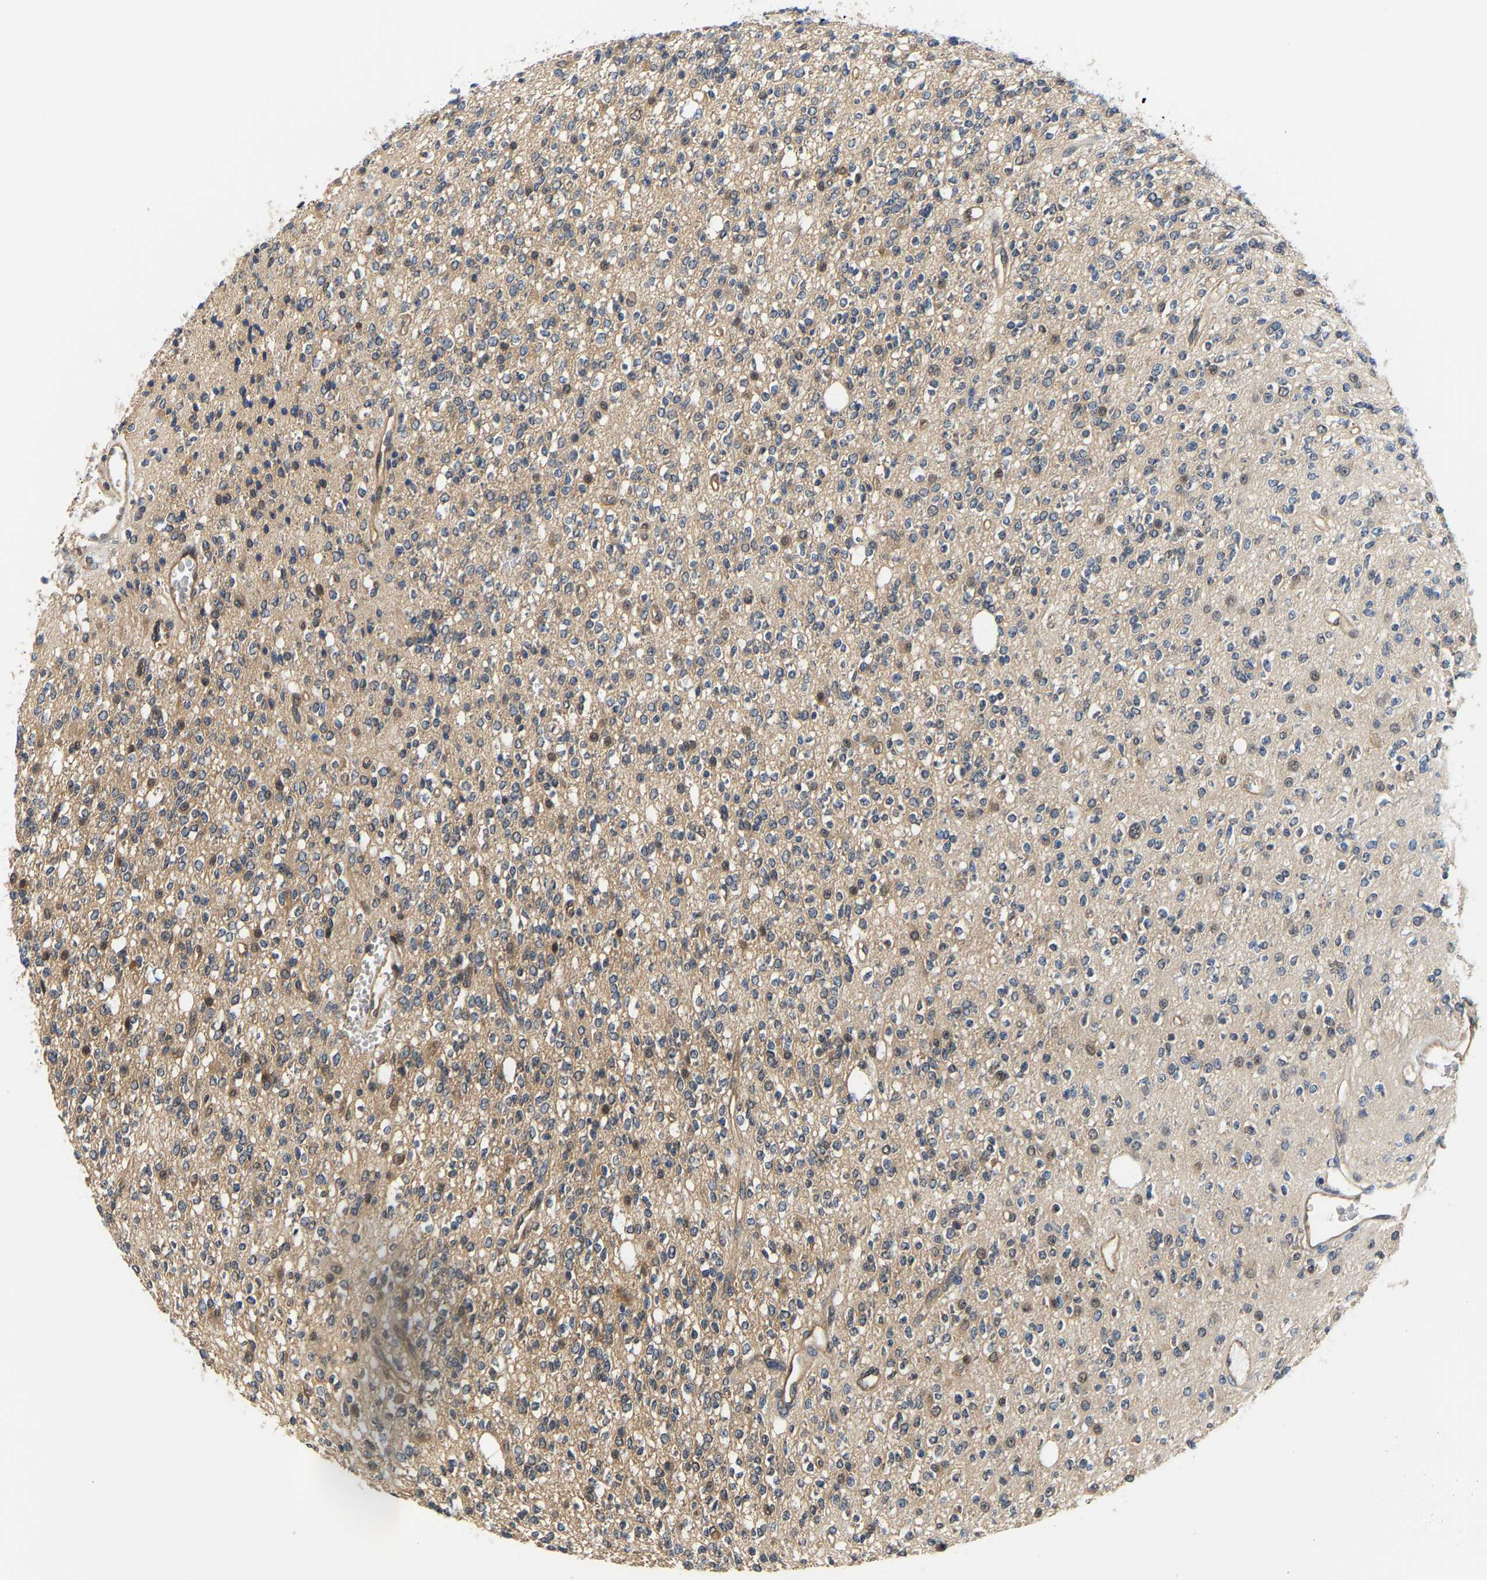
{"staining": {"intensity": "weak", "quantity": "25%-75%", "location": "cytoplasmic/membranous,nuclear"}, "tissue": "glioma", "cell_type": "Tumor cells", "image_type": "cancer", "snomed": [{"axis": "morphology", "description": "Glioma, malignant, High grade"}, {"axis": "topography", "description": "Brain"}], "caption": "DAB immunohistochemical staining of malignant high-grade glioma displays weak cytoplasmic/membranous and nuclear protein positivity in approximately 25%-75% of tumor cells.", "gene": "ARHGEF12", "patient": {"sex": "male", "age": 34}}